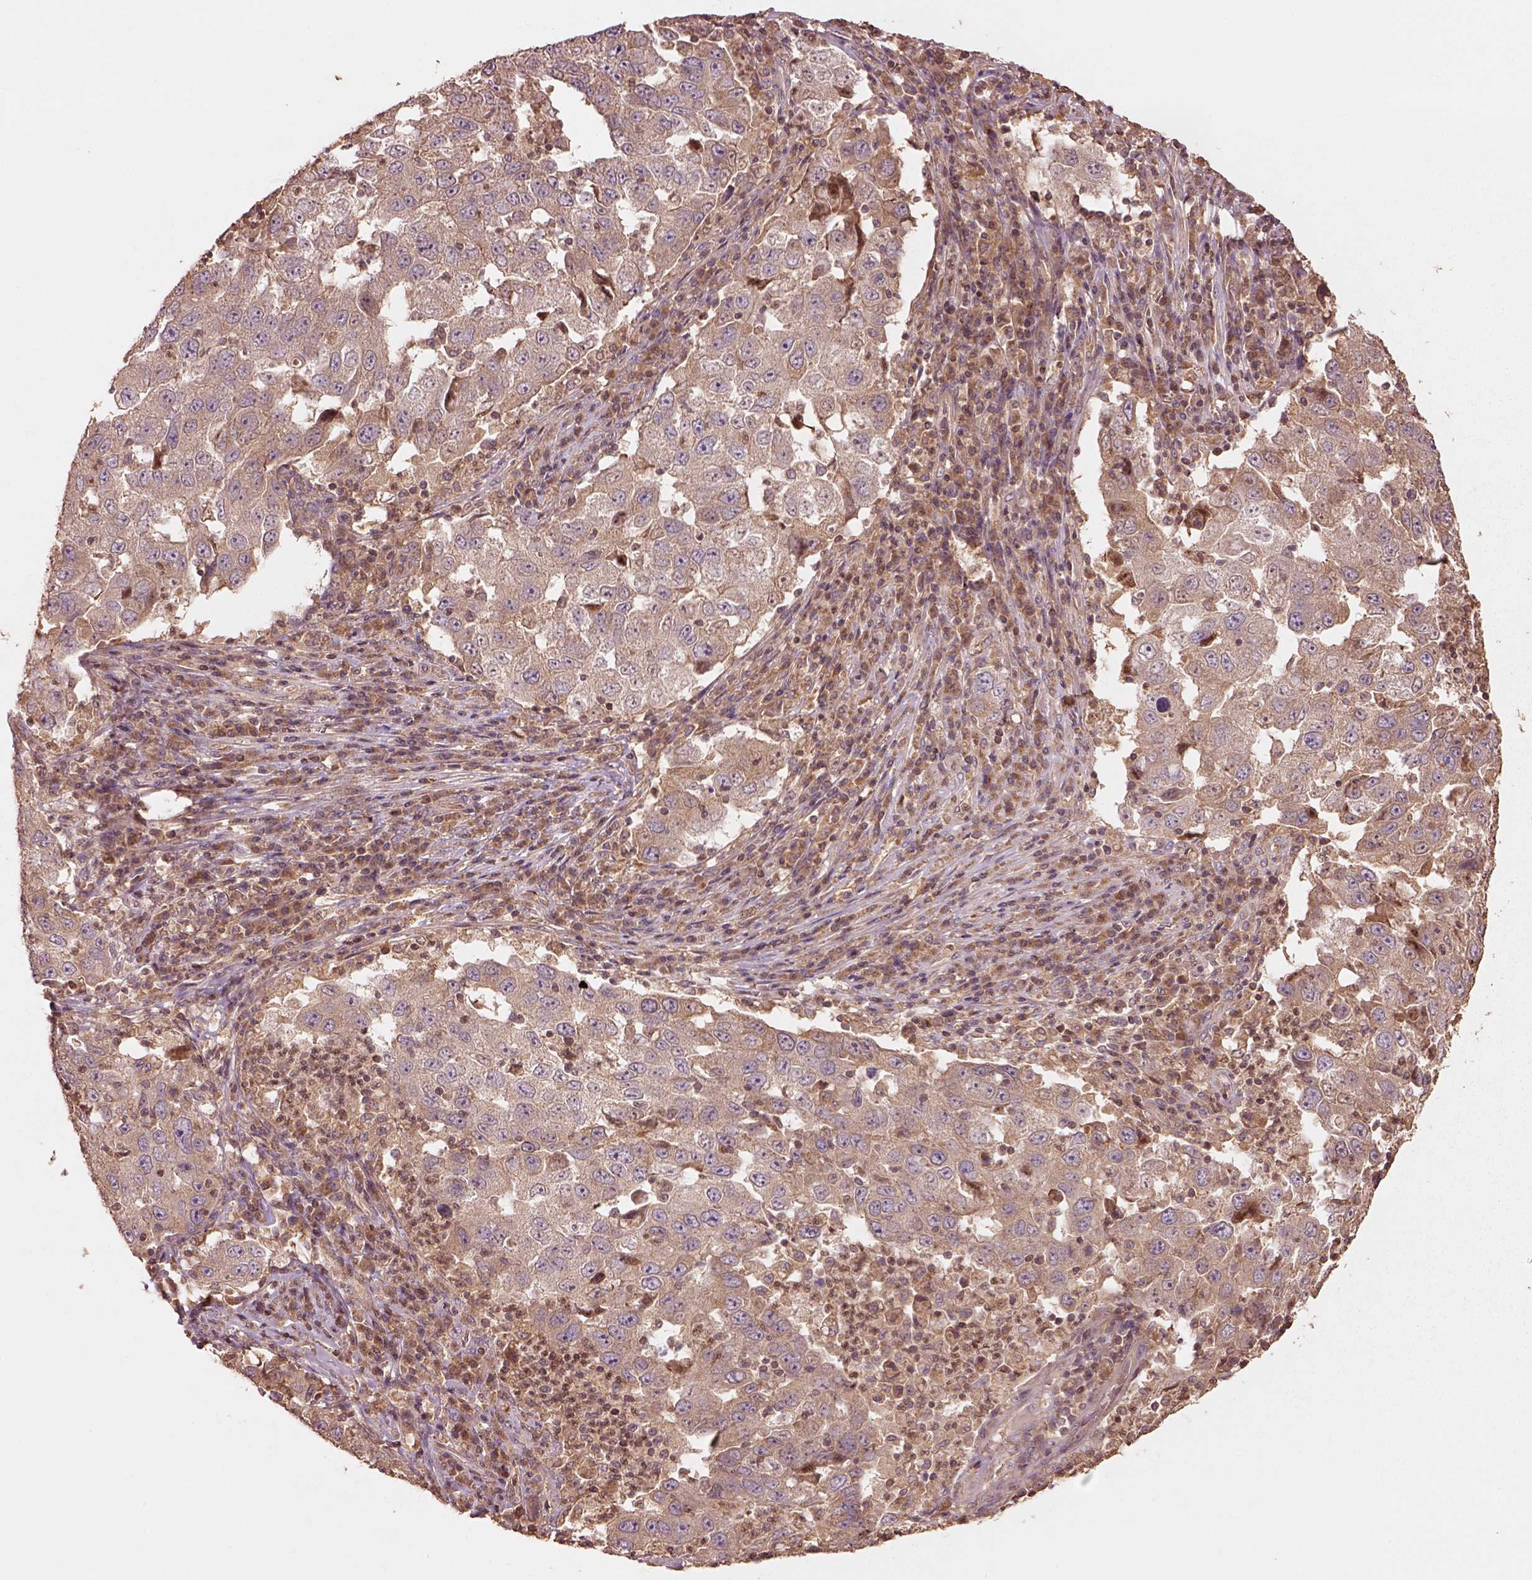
{"staining": {"intensity": "weak", "quantity": ">75%", "location": "cytoplasmic/membranous"}, "tissue": "lung cancer", "cell_type": "Tumor cells", "image_type": "cancer", "snomed": [{"axis": "morphology", "description": "Adenocarcinoma, NOS"}, {"axis": "topography", "description": "Lung"}], "caption": "This photomicrograph reveals IHC staining of human adenocarcinoma (lung), with low weak cytoplasmic/membranous expression in about >75% of tumor cells.", "gene": "TRADD", "patient": {"sex": "male", "age": 73}}